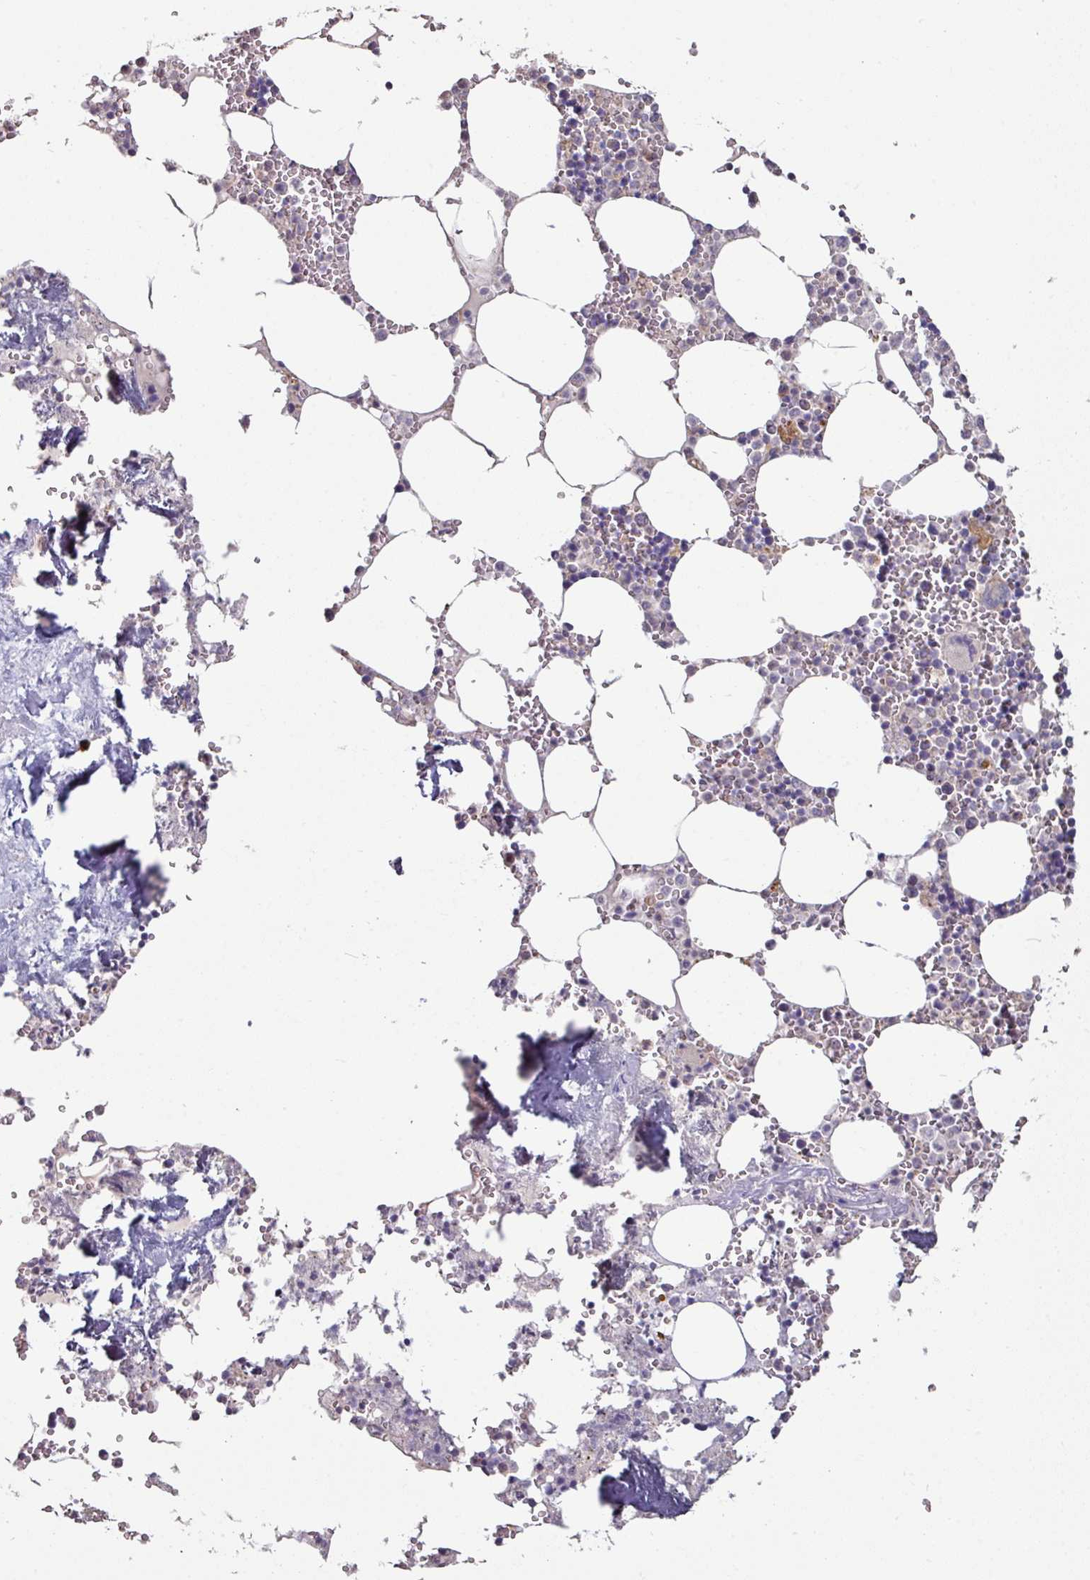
{"staining": {"intensity": "moderate", "quantity": "<25%", "location": "cytoplasmic/membranous"}, "tissue": "bone marrow", "cell_type": "Hematopoietic cells", "image_type": "normal", "snomed": [{"axis": "morphology", "description": "Normal tissue, NOS"}, {"axis": "topography", "description": "Bone marrow"}], "caption": "Immunohistochemistry of benign bone marrow displays low levels of moderate cytoplasmic/membranous positivity in approximately <25% of hematopoietic cells.", "gene": "OR2D3", "patient": {"sex": "male", "age": 54}}